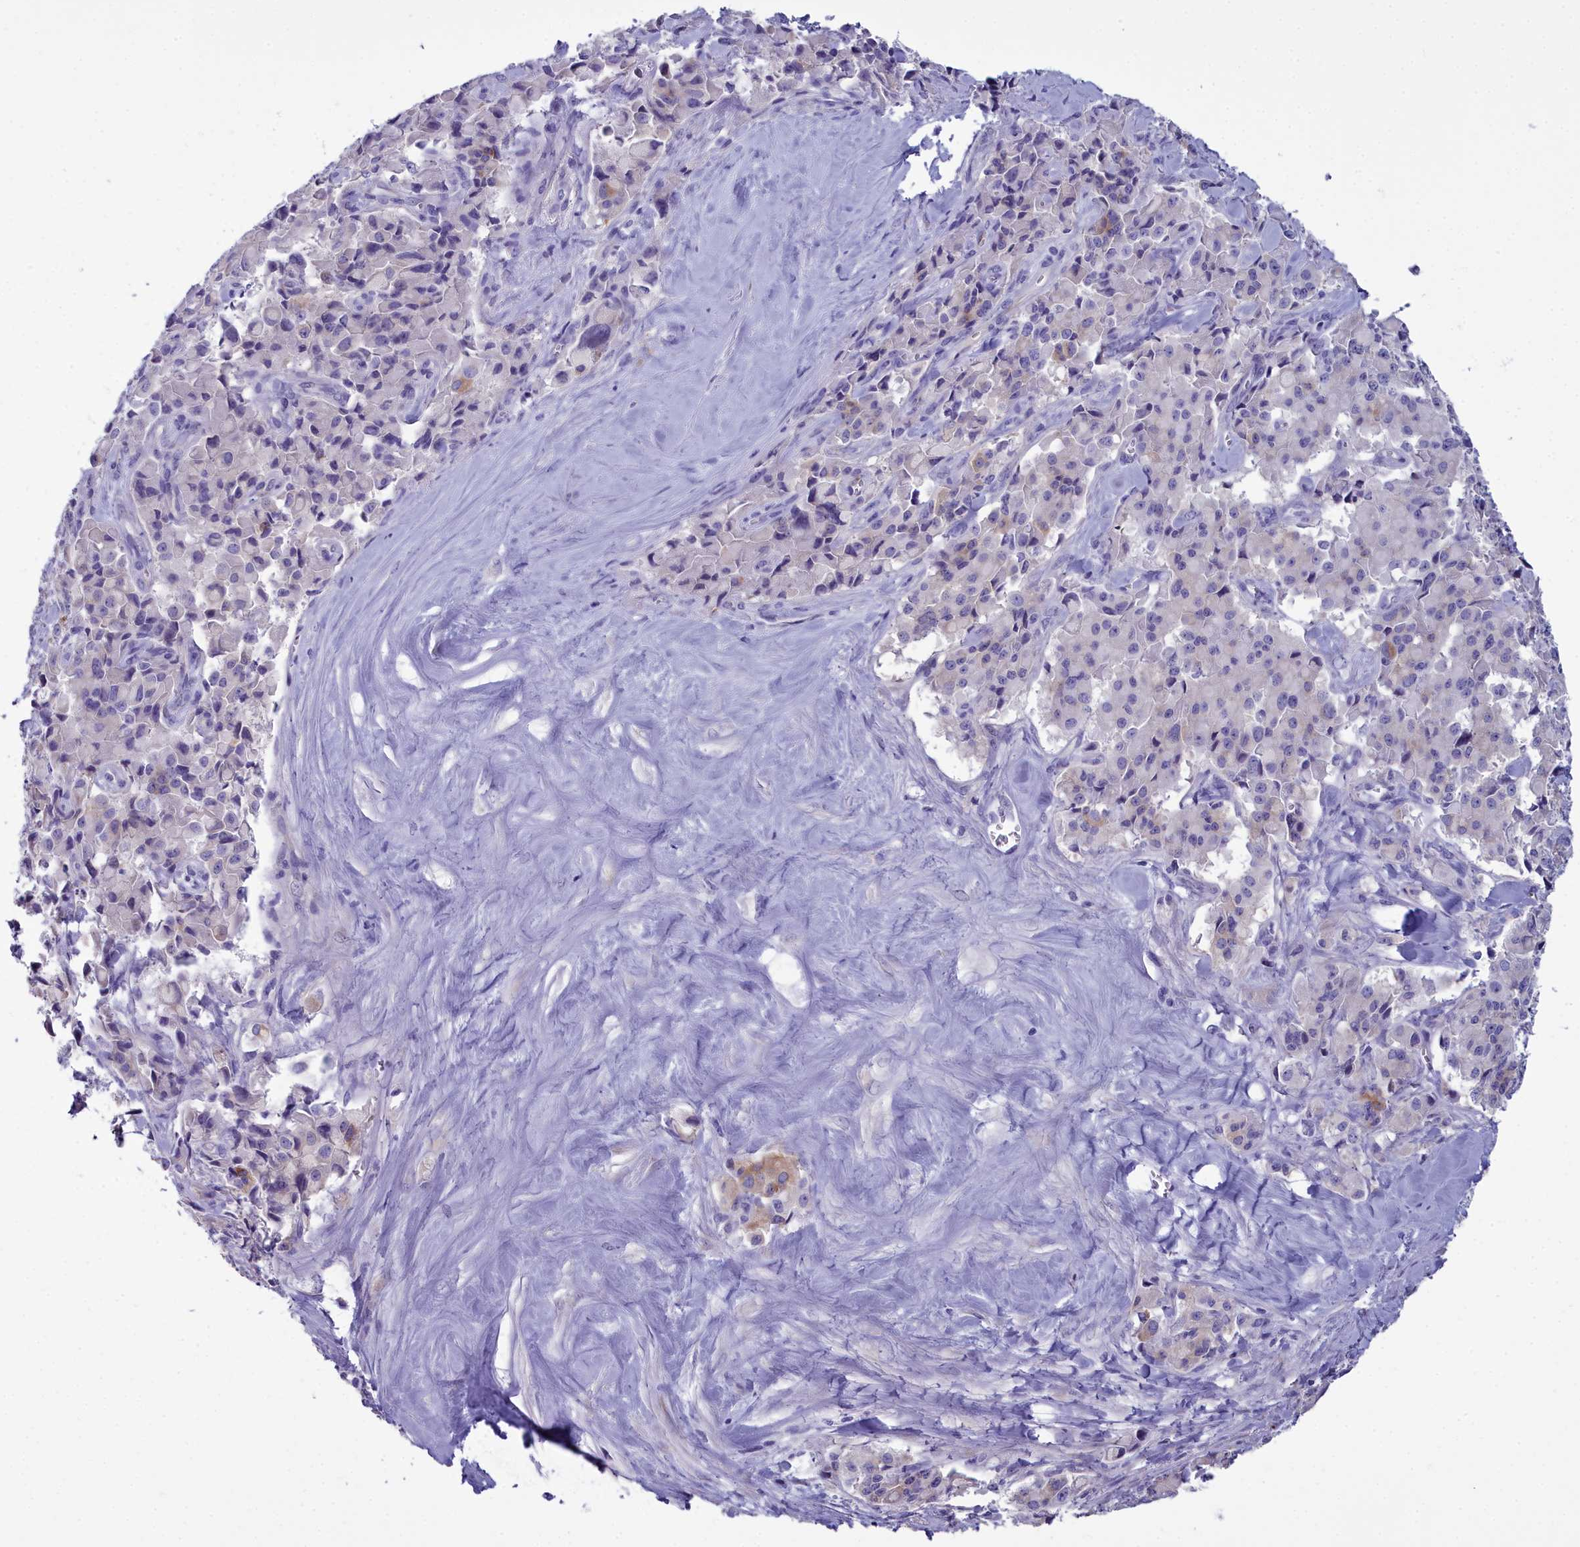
{"staining": {"intensity": "negative", "quantity": "none", "location": "none"}, "tissue": "pancreatic cancer", "cell_type": "Tumor cells", "image_type": "cancer", "snomed": [{"axis": "morphology", "description": "Adenocarcinoma, NOS"}, {"axis": "topography", "description": "Pancreas"}], "caption": "Immunohistochemical staining of adenocarcinoma (pancreatic) reveals no significant staining in tumor cells.", "gene": "MAP6", "patient": {"sex": "male", "age": 65}}